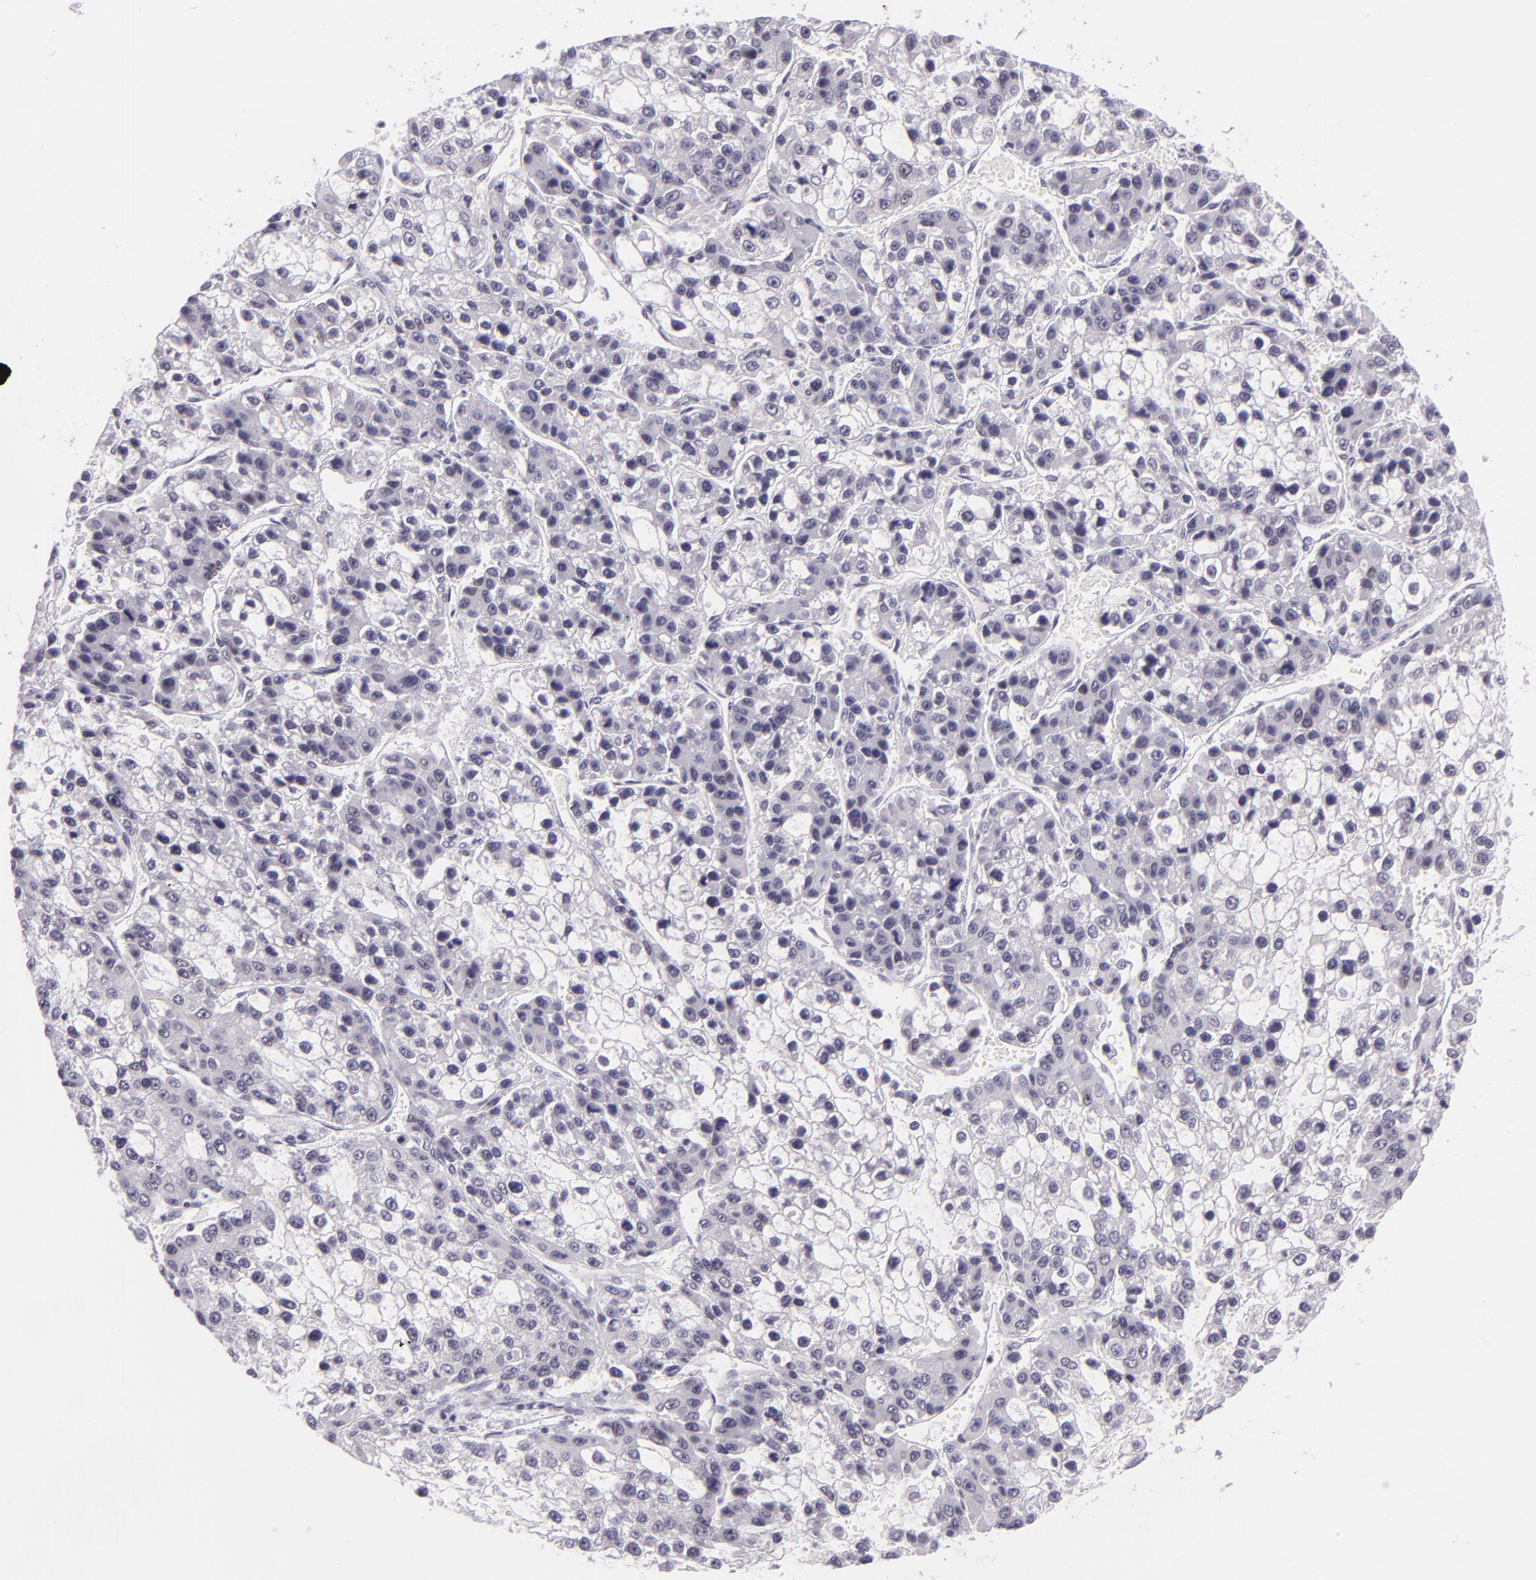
{"staining": {"intensity": "negative", "quantity": "none", "location": "none"}, "tissue": "liver cancer", "cell_type": "Tumor cells", "image_type": "cancer", "snomed": [{"axis": "morphology", "description": "Carcinoma, Hepatocellular, NOS"}, {"axis": "topography", "description": "Liver"}], "caption": "Tumor cells are negative for brown protein staining in liver cancer (hepatocellular carcinoma).", "gene": "CHEK2", "patient": {"sex": "female", "age": 66}}